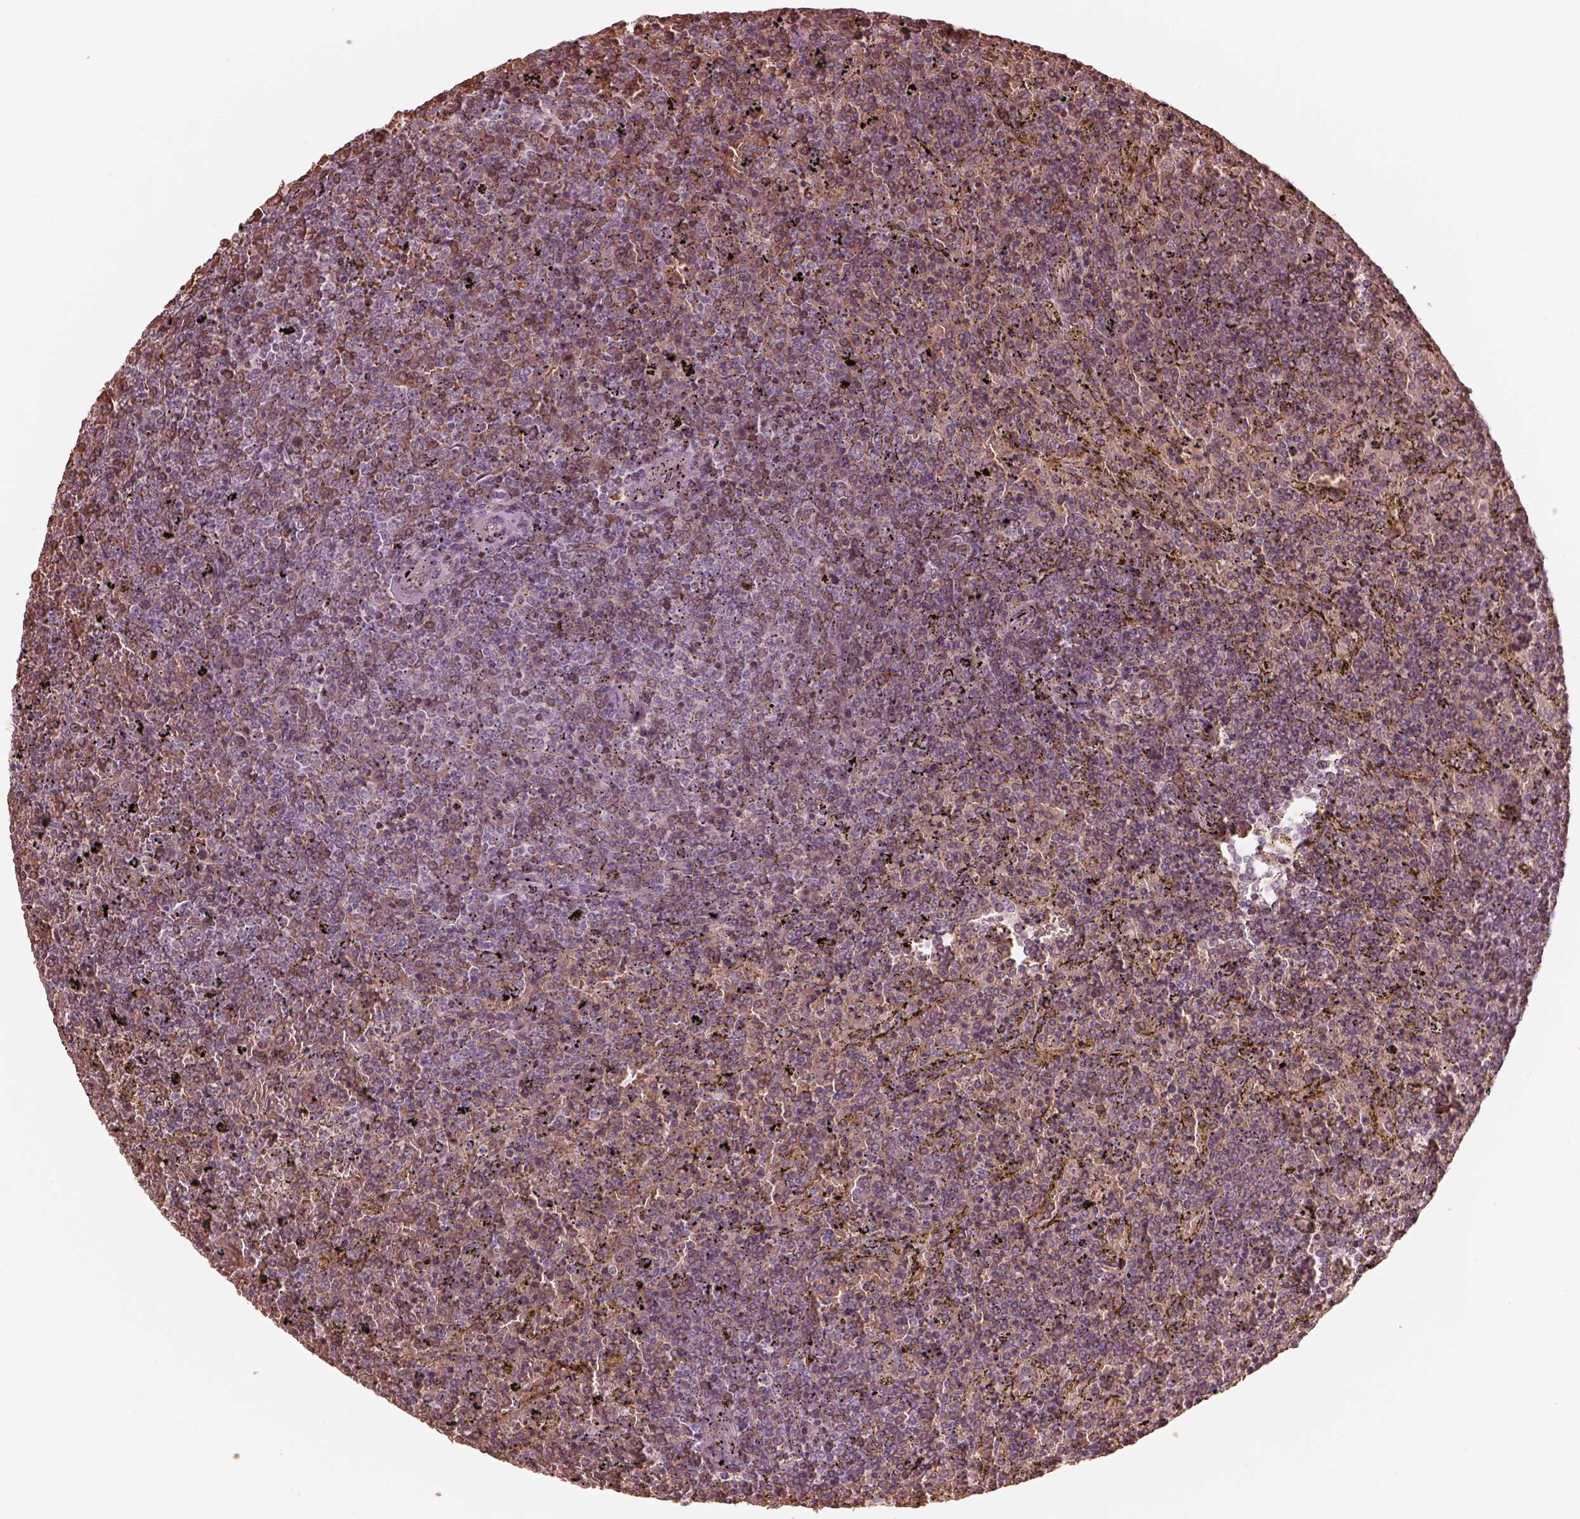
{"staining": {"intensity": "weak", "quantity": "<25%", "location": "cytoplasmic/membranous"}, "tissue": "lymphoma", "cell_type": "Tumor cells", "image_type": "cancer", "snomed": [{"axis": "morphology", "description": "Malignant lymphoma, non-Hodgkin's type, Low grade"}, {"axis": "topography", "description": "Spleen"}], "caption": "Immunohistochemistry (IHC) histopathology image of malignant lymphoma, non-Hodgkin's type (low-grade) stained for a protein (brown), which displays no staining in tumor cells.", "gene": "ANKLE1", "patient": {"sex": "female", "age": 77}}